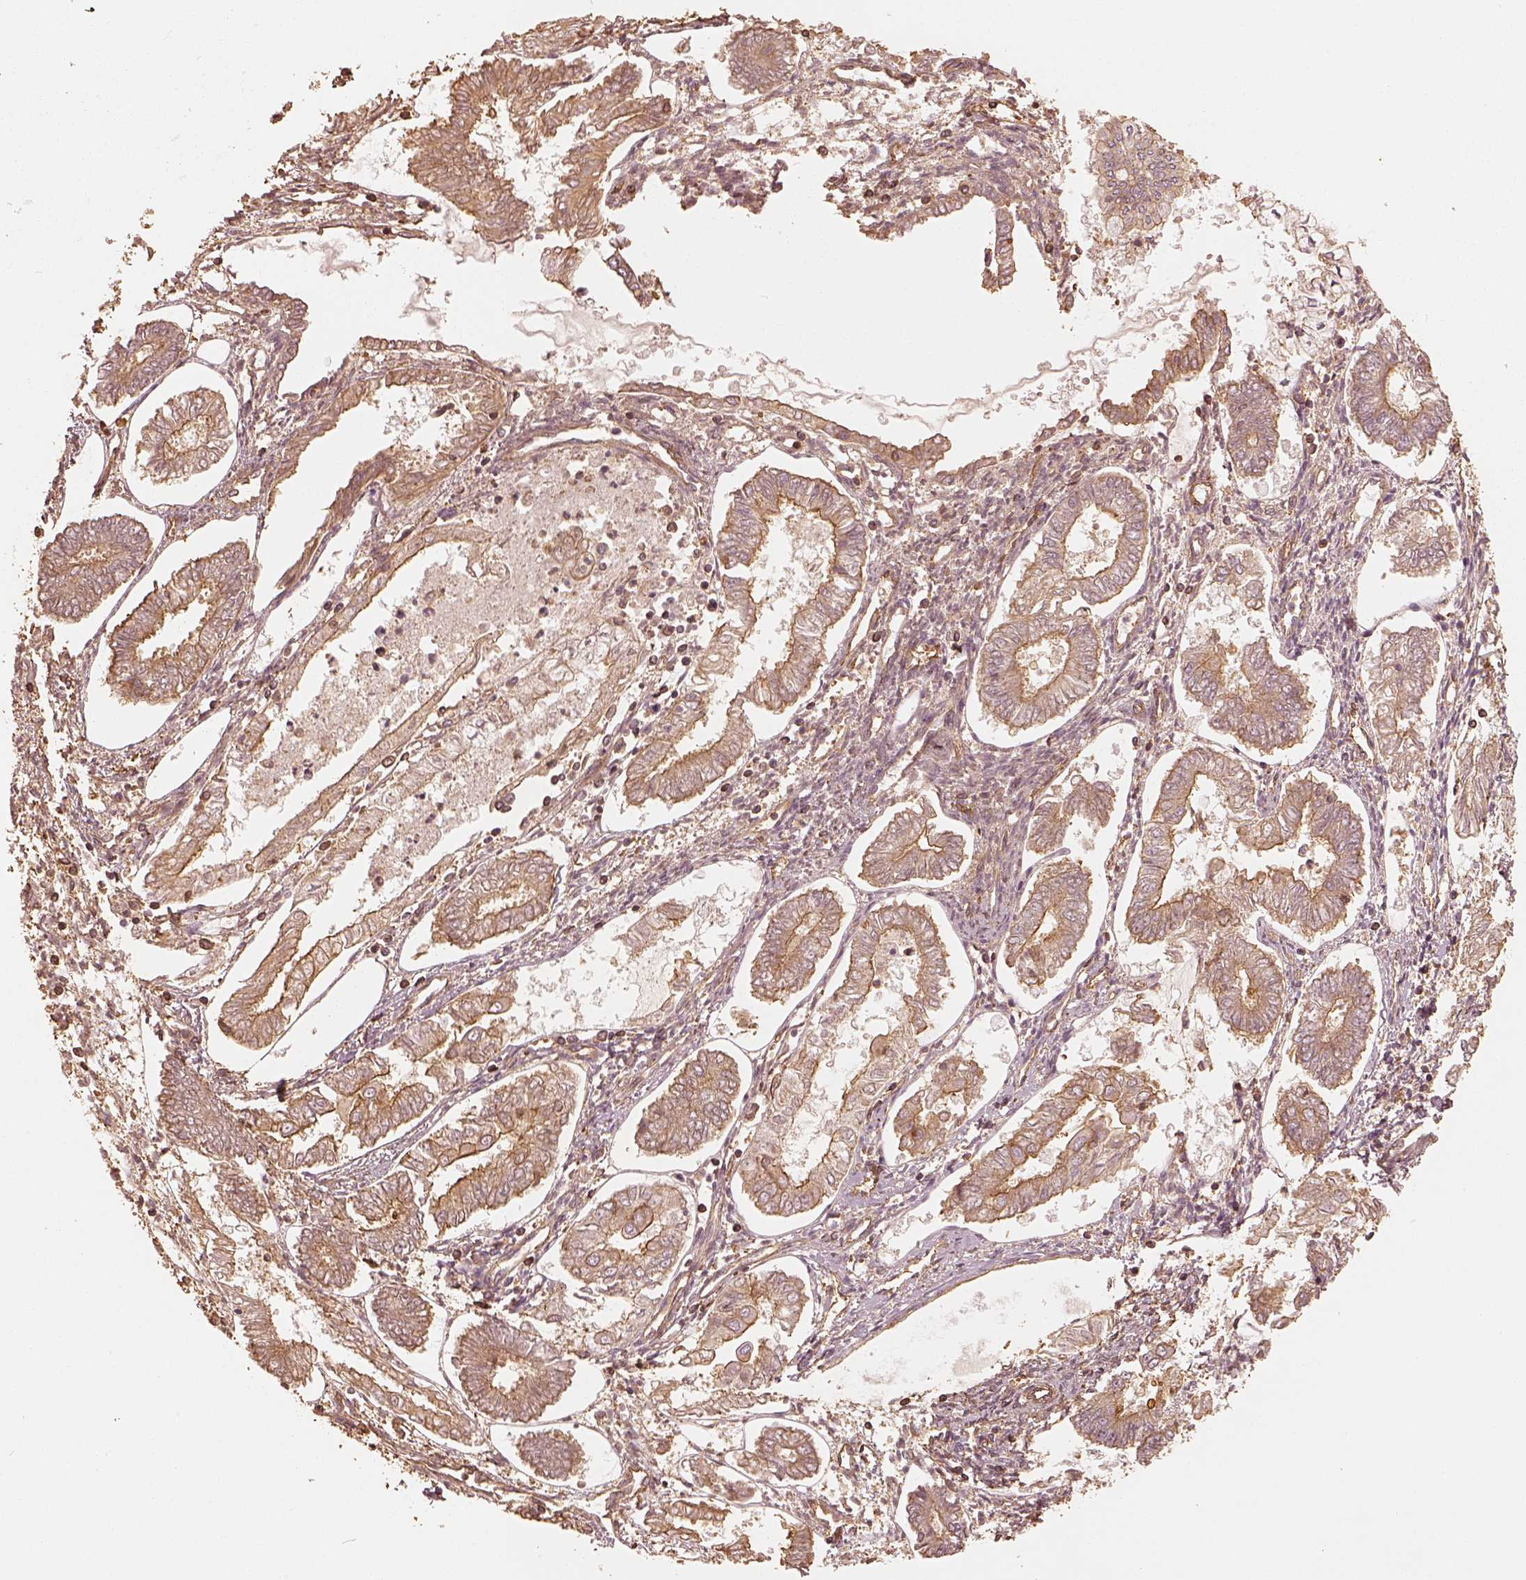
{"staining": {"intensity": "moderate", "quantity": "25%-75%", "location": "cytoplasmic/membranous"}, "tissue": "endometrial cancer", "cell_type": "Tumor cells", "image_type": "cancer", "snomed": [{"axis": "morphology", "description": "Adenocarcinoma, NOS"}, {"axis": "topography", "description": "Endometrium"}], "caption": "Adenocarcinoma (endometrial) stained for a protein (brown) demonstrates moderate cytoplasmic/membranous positive positivity in about 25%-75% of tumor cells.", "gene": "WDR7", "patient": {"sex": "female", "age": 68}}